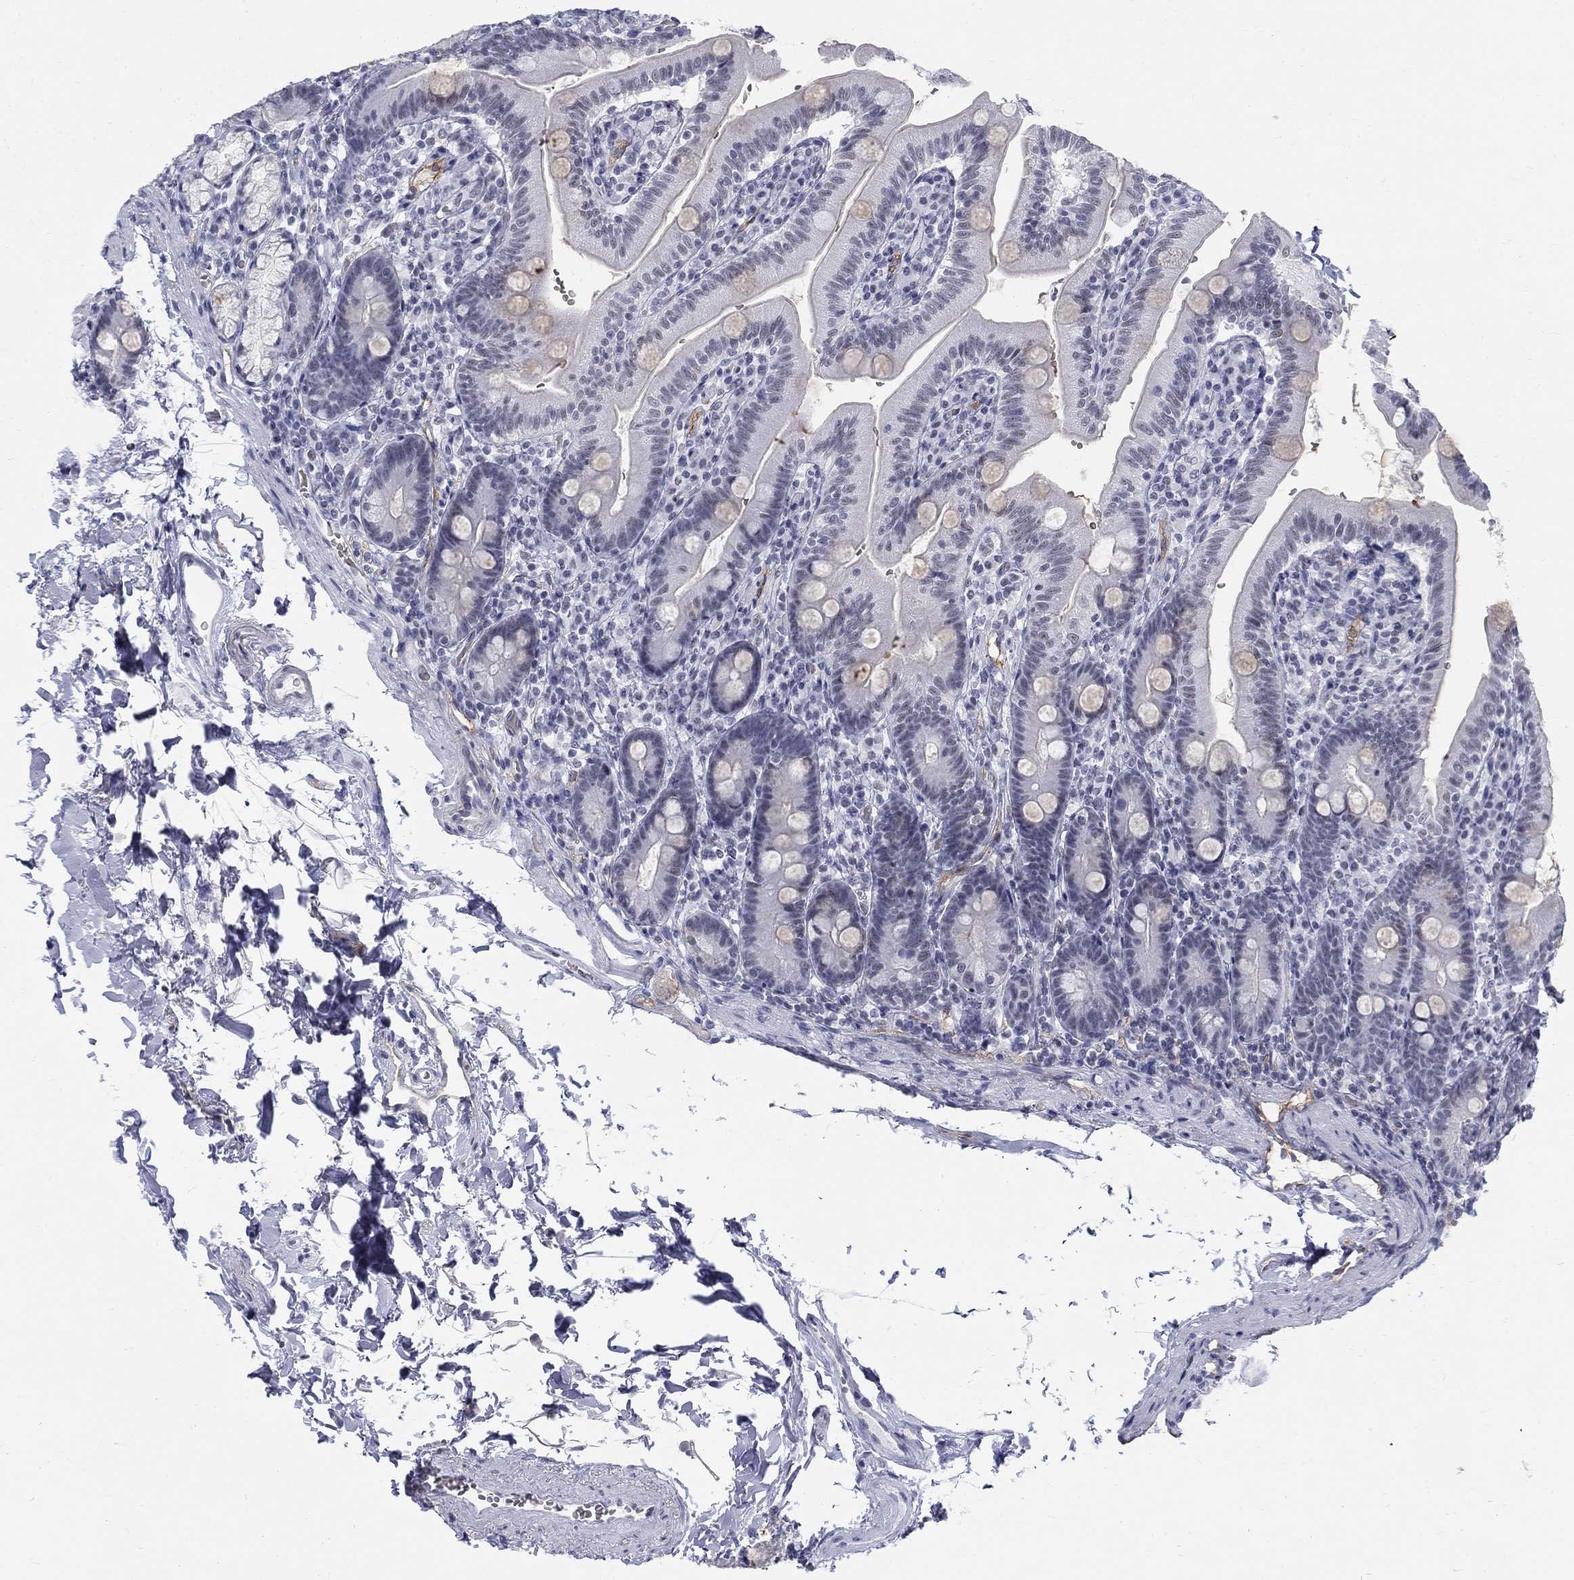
{"staining": {"intensity": "negative", "quantity": "none", "location": "none"}, "tissue": "duodenum", "cell_type": "Glandular cells", "image_type": "normal", "snomed": [{"axis": "morphology", "description": "Normal tissue, NOS"}, {"axis": "topography", "description": "Duodenum"}], "caption": "Immunohistochemistry (IHC) image of benign human duodenum stained for a protein (brown), which reveals no positivity in glandular cells.", "gene": "DMTN", "patient": {"sex": "female", "age": 67}}